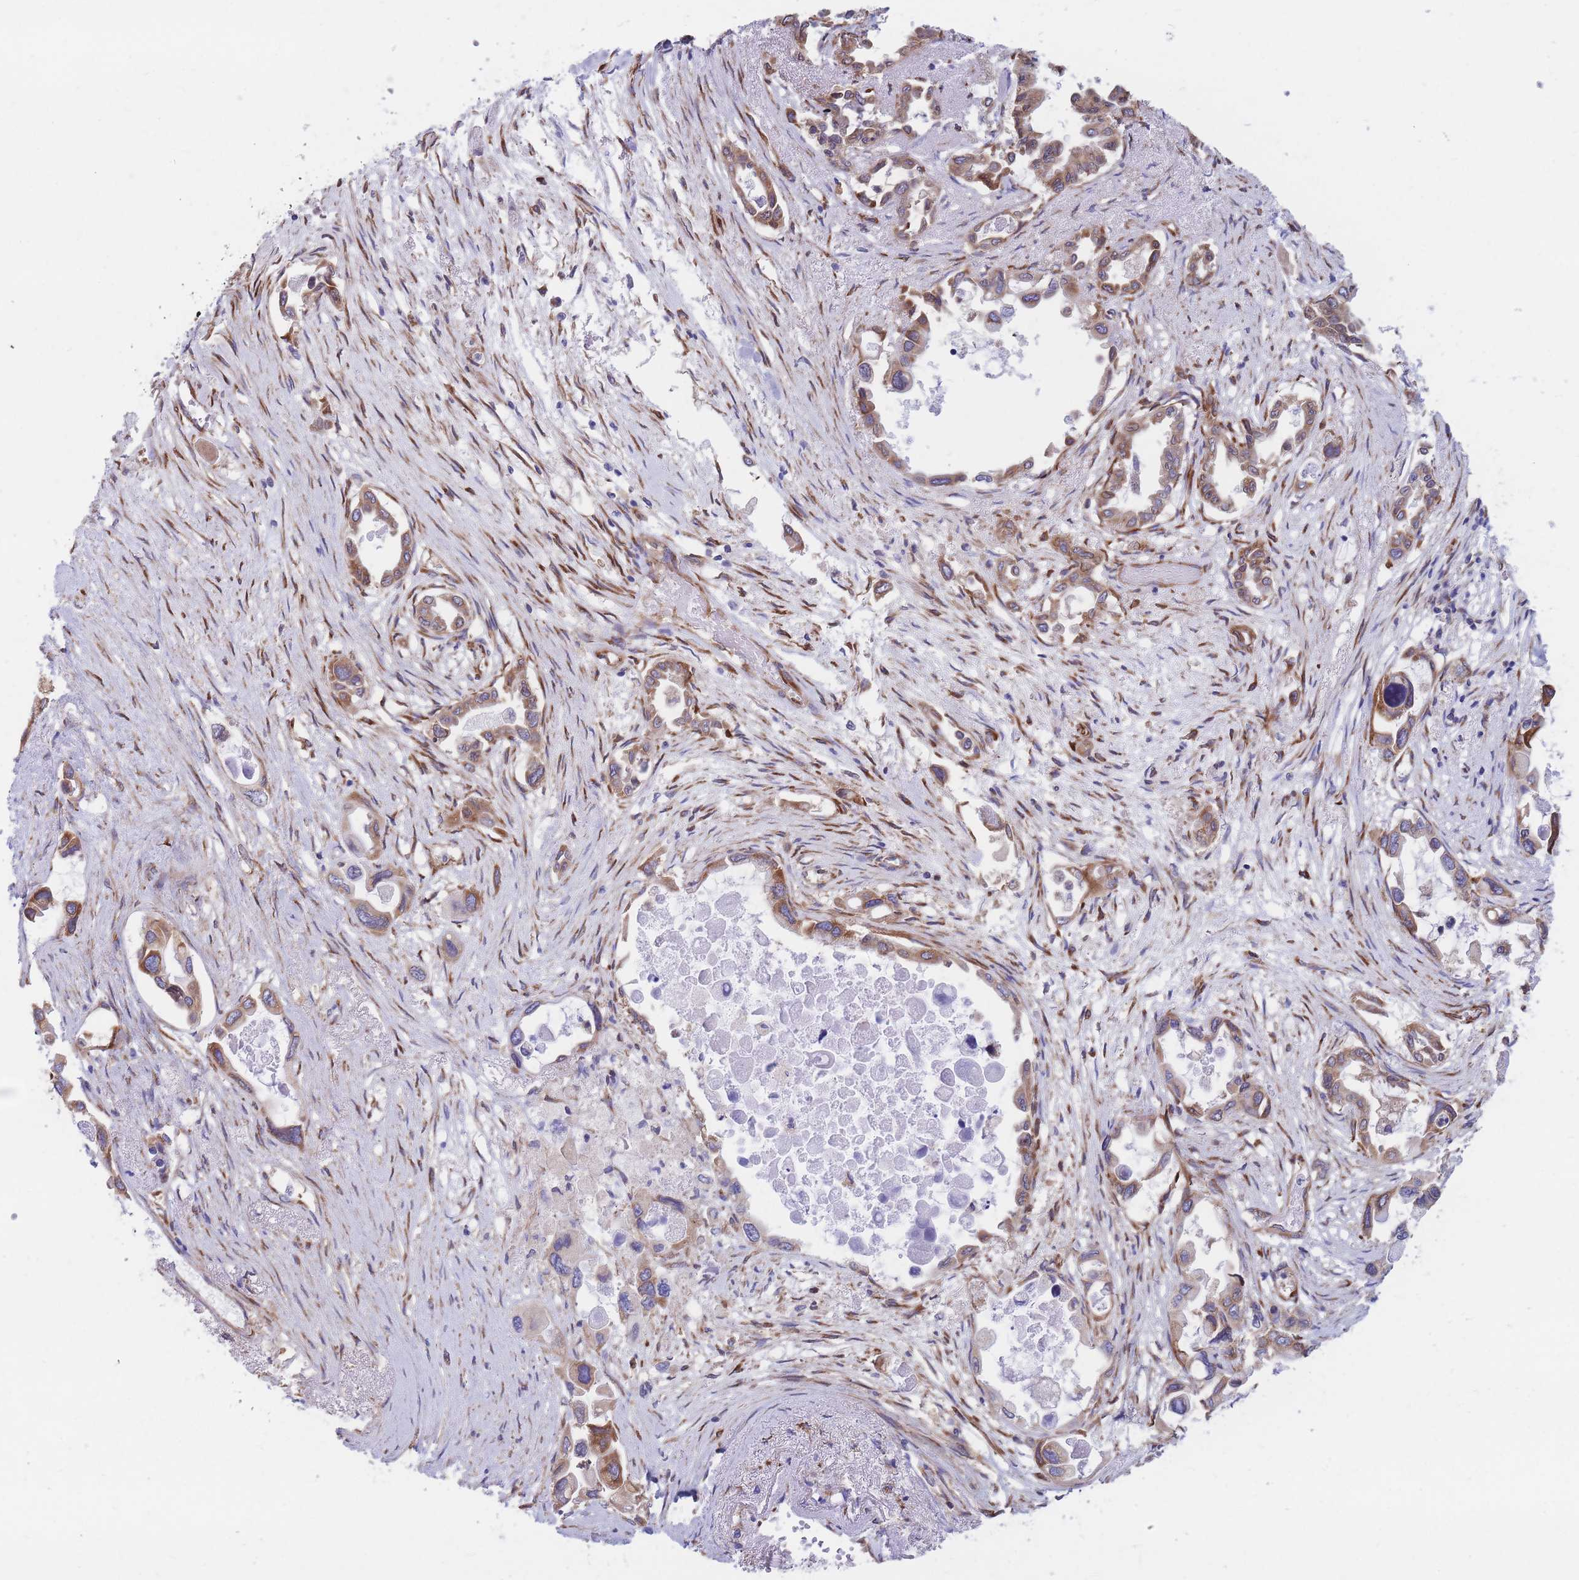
{"staining": {"intensity": "moderate", "quantity": ">75%", "location": "cytoplasmic/membranous"}, "tissue": "pancreatic cancer", "cell_type": "Tumor cells", "image_type": "cancer", "snomed": [{"axis": "morphology", "description": "Adenocarcinoma, NOS"}, {"axis": "topography", "description": "Pancreas"}], "caption": "Pancreatic cancer (adenocarcinoma) tissue shows moderate cytoplasmic/membranous staining in approximately >75% of tumor cells, visualized by immunohistochemistry. (DAB (3,3'-diaminobenzidine) = brown stain, brightfield microscopy at high magnification).", "gene": "RPL8", "patient": {"sex": "male", "age": 92}}